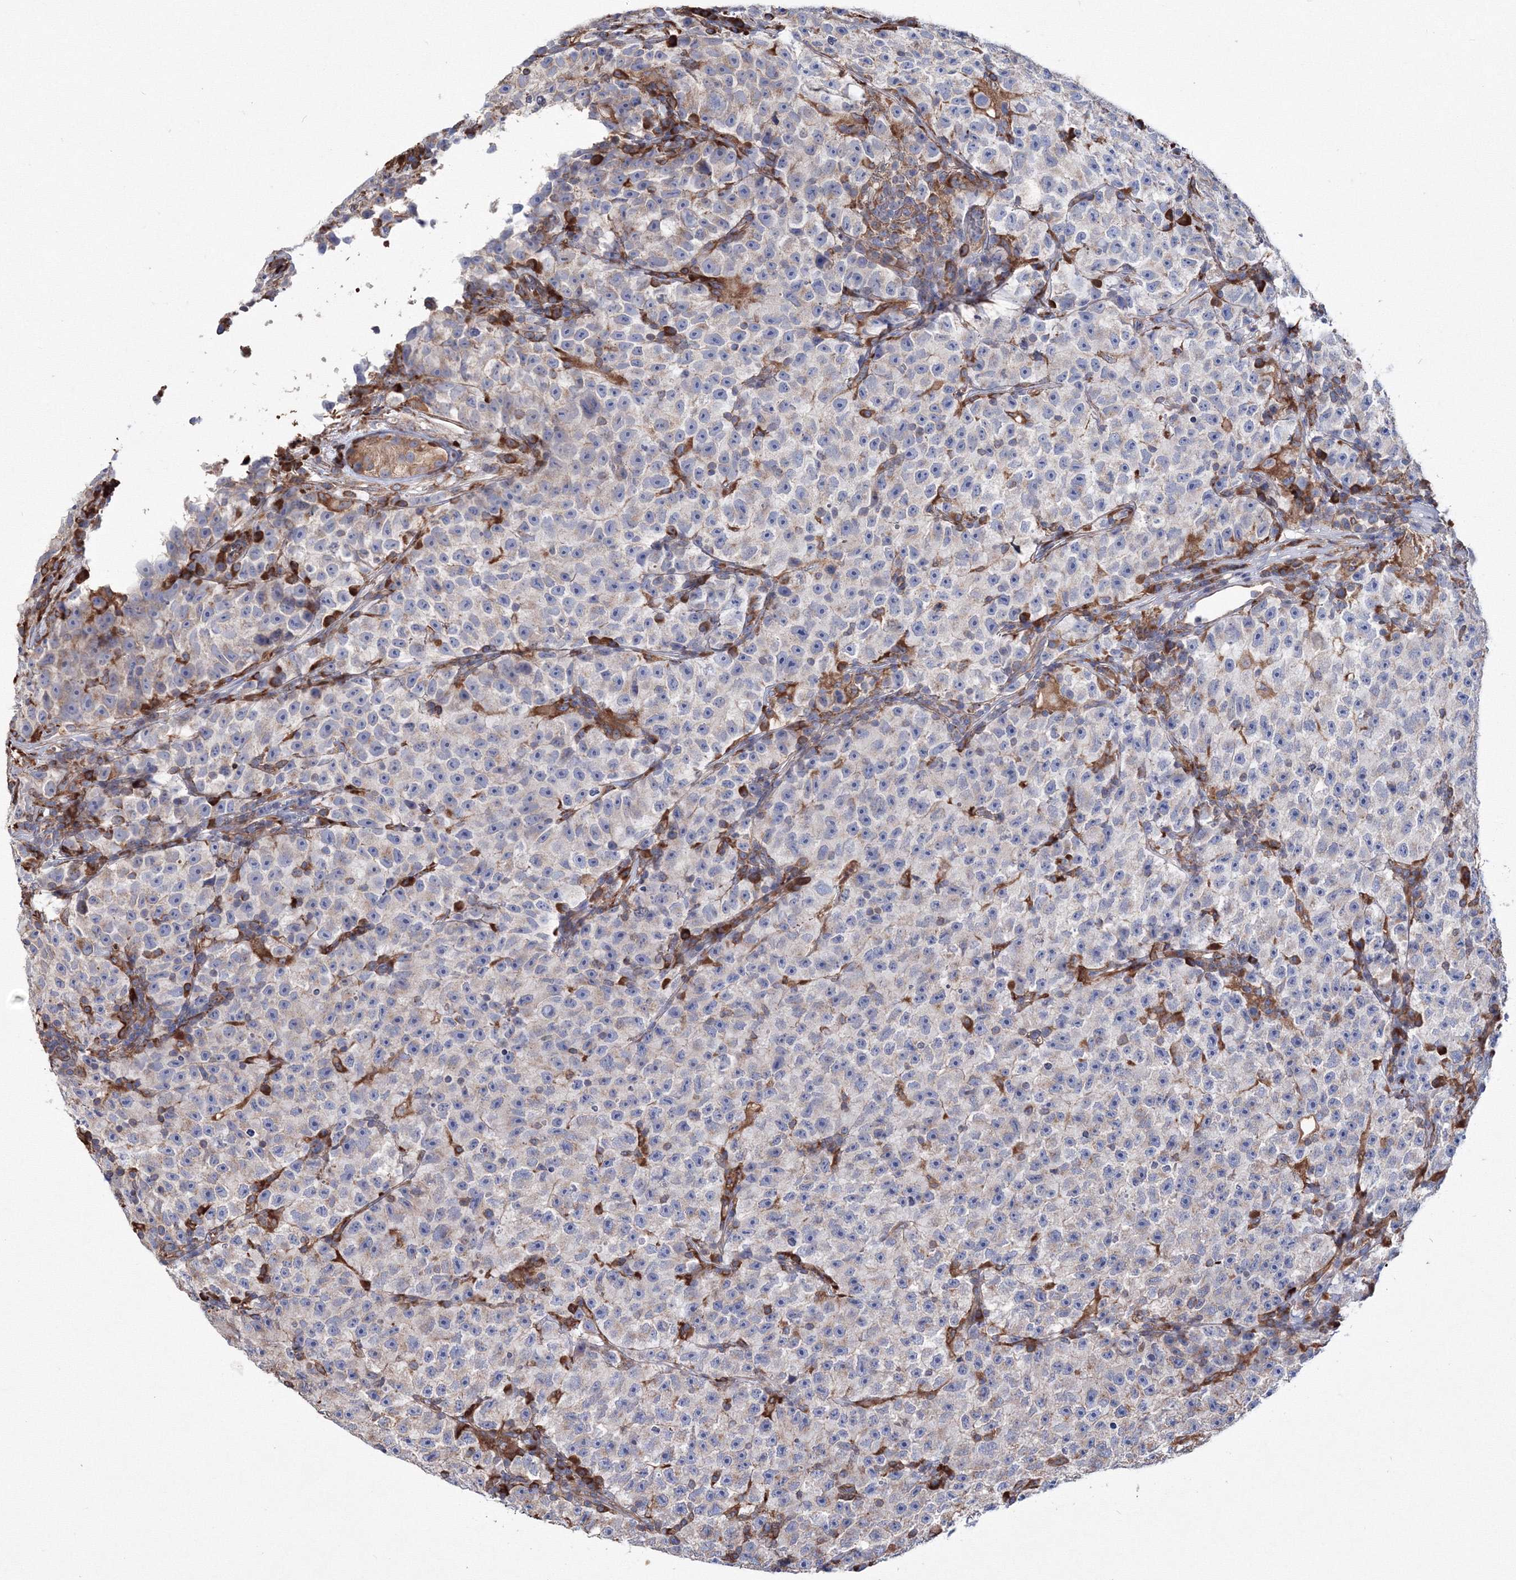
{"staining": {"intensity": "weak", "quantity": "25%-75%", "location": "cytoplasmic/membranous"}, "tissue": "testis cancer", "cell_type": "Tumor cells", "image_type": "cancer", "snomed": [{"axis": "morphology", "description": "Seminoma, NOS"}, {"axis": "topography", "description": "Testis"}], "caption": "Protein expression by immunohistochemistry displays weak cytoplasmic/membranous positivity in approximately 25%-75% of tumor cells in testis seminoma.", "gene": "VPS8", "patient": {"sex": "male", "age": 22}}